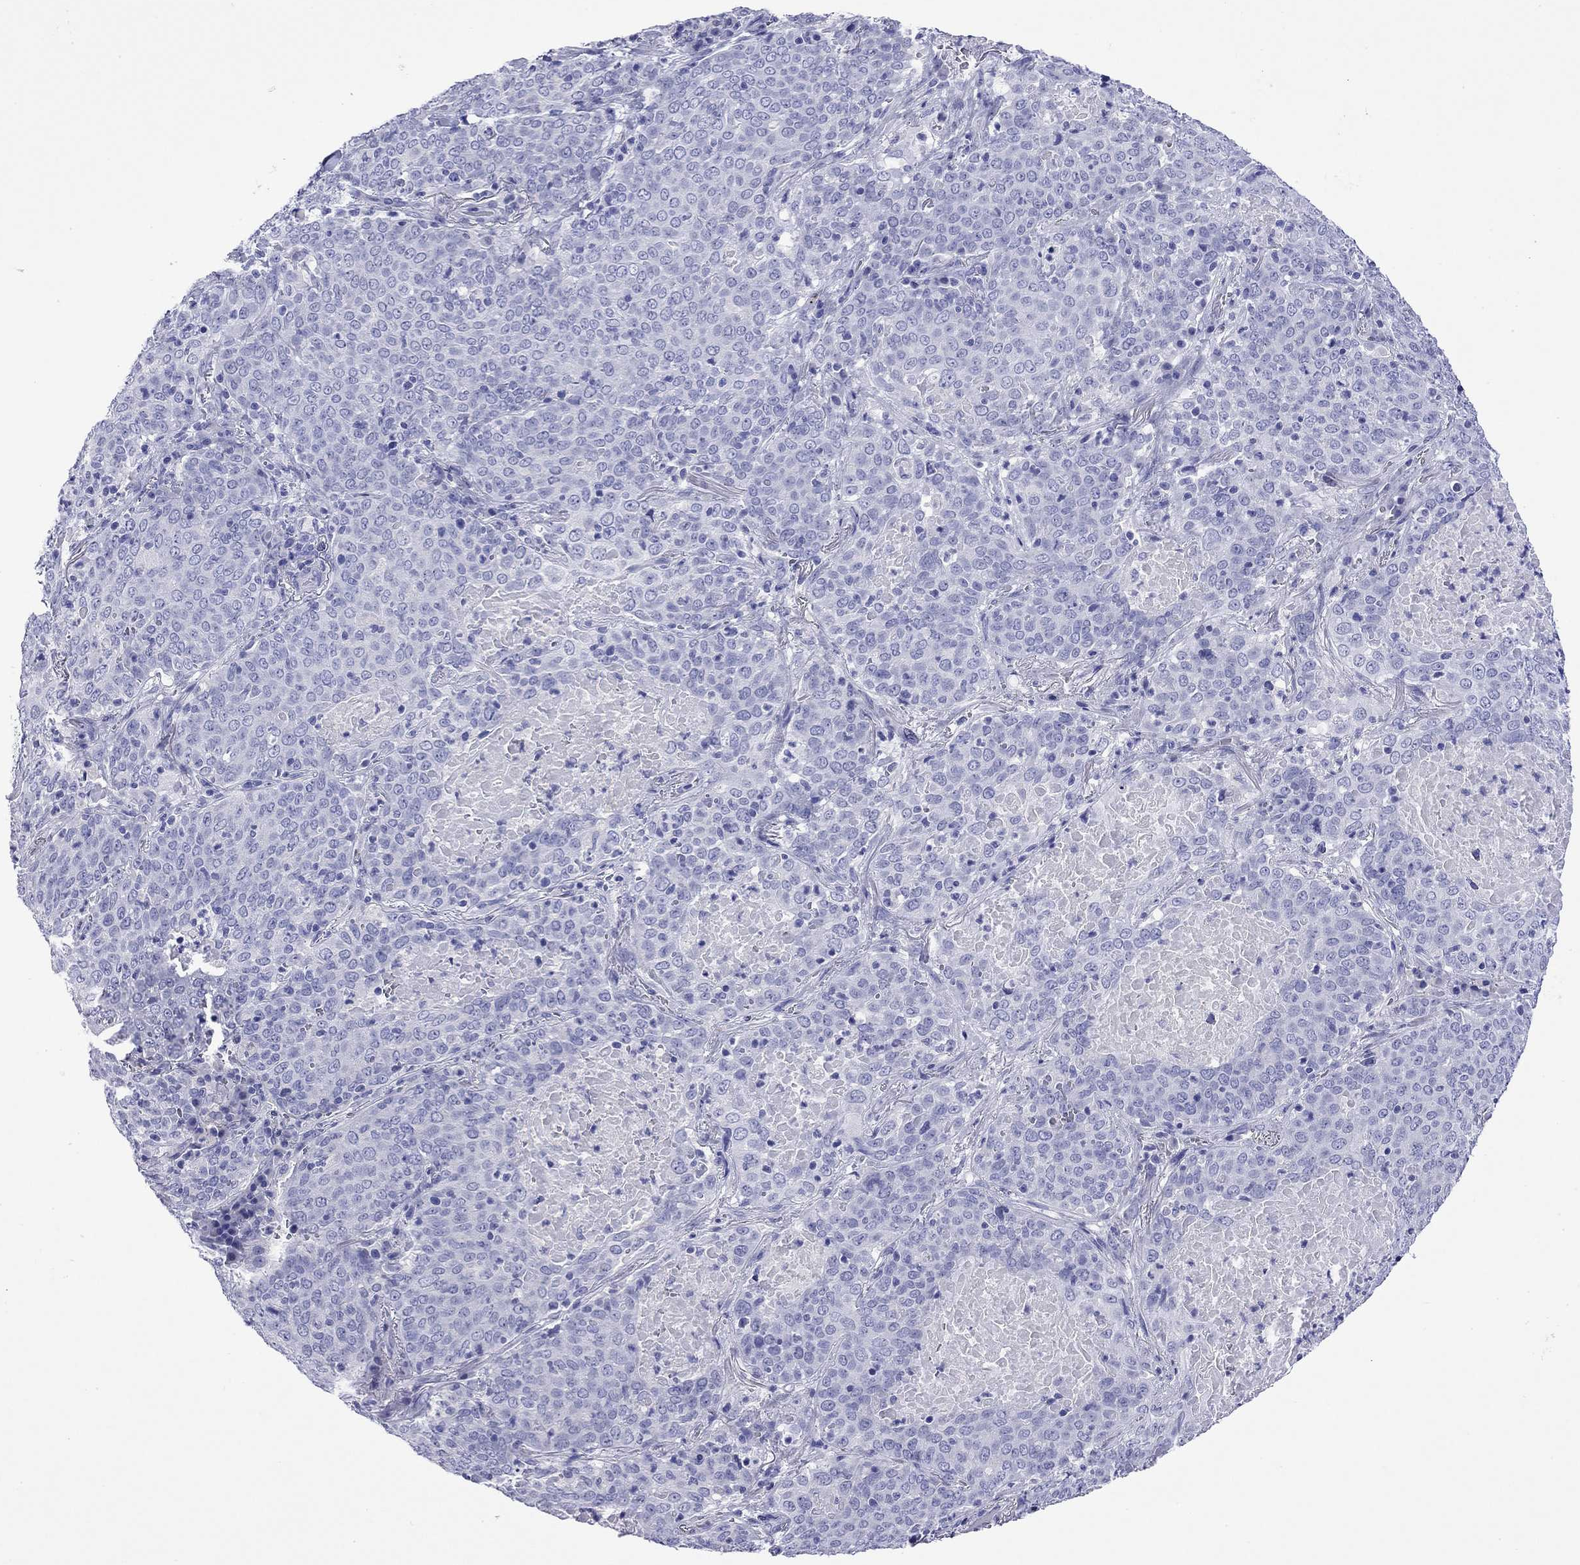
{"staining": {"intensity": "negative", "quantity": "none", "location": "none"}, "tissue": "lung cancer", "cell_type": "Tumor cells", "image_type": "cancer", "snomed": [{"axis": "morphology", "description": "Squamous cell carcinoma, NOS"}, {"axis": "topography", "description": "Lung"}], "caption": "Immunohistochemistry image of neoplastic tissue: human squamous cell carcinoma (lung) stained with DAB demonstrates no significant protein expression in tumor cells.", "gene": "FIGLA", "patient": {"sex": "male", "age": 82}}